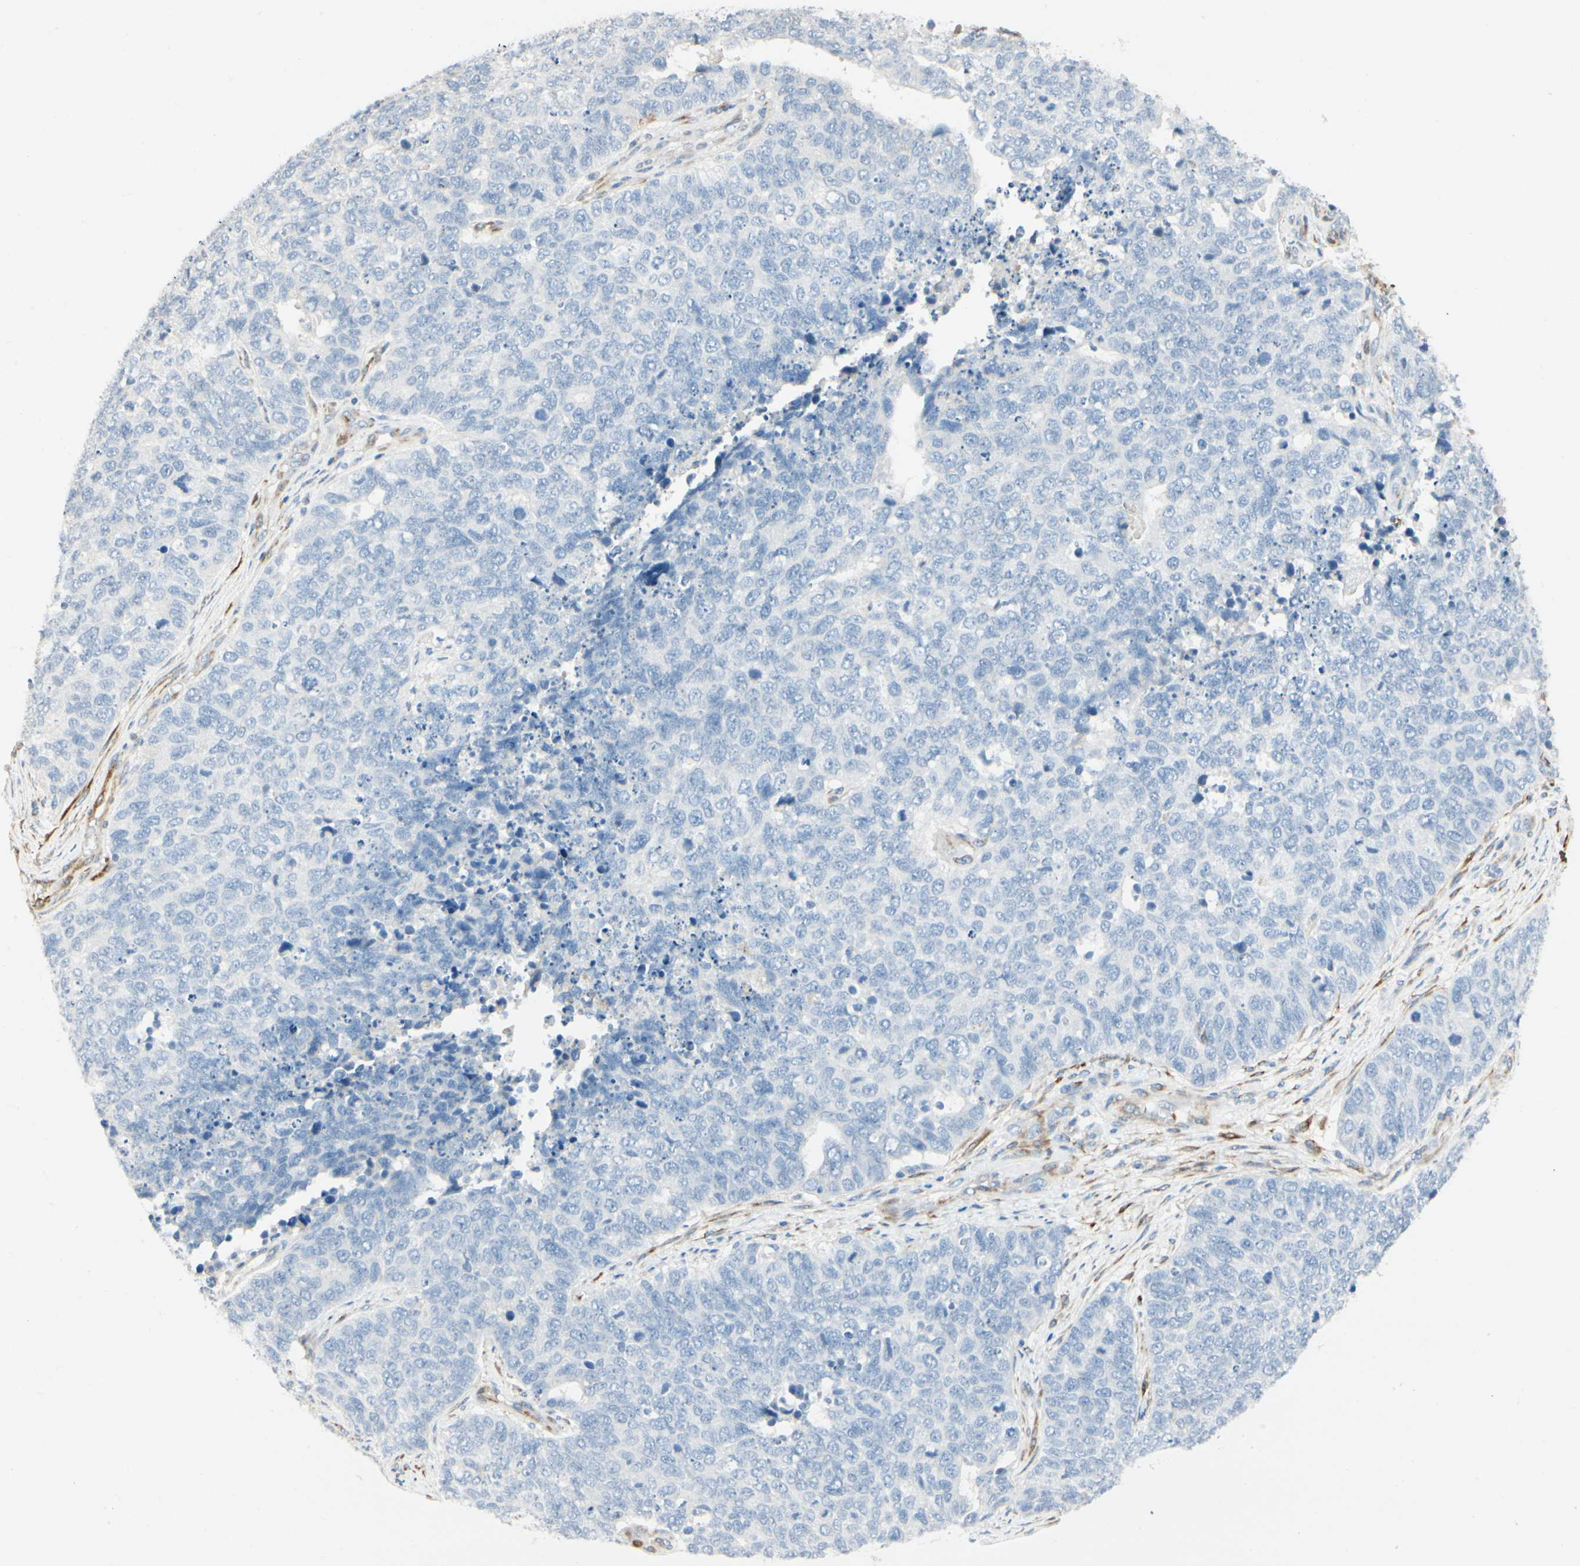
{"staining": {"intensity": "negative", "quantity": "none", "location": "none"}, "tissue": "cervical cancer", "cell_type": "Tumor cells", "image_type": "cancer", "snomed": [{"axis": "morphology", "description": "Squamous cell carcinoma, NOS"}, {"axis": "topography", "description": "Cervix"}], "caption": "Image shows no protein expression in tumor cells of cervical cancer (squamous cell carcinoma) tissue. (Stains: DAB immunohistochemistry with hematoxylin counter stain, Microscopy: brightfield microscopy at high magnification).", "gene": "AMPH", "patient": {"sex": "female", "age": 63}}